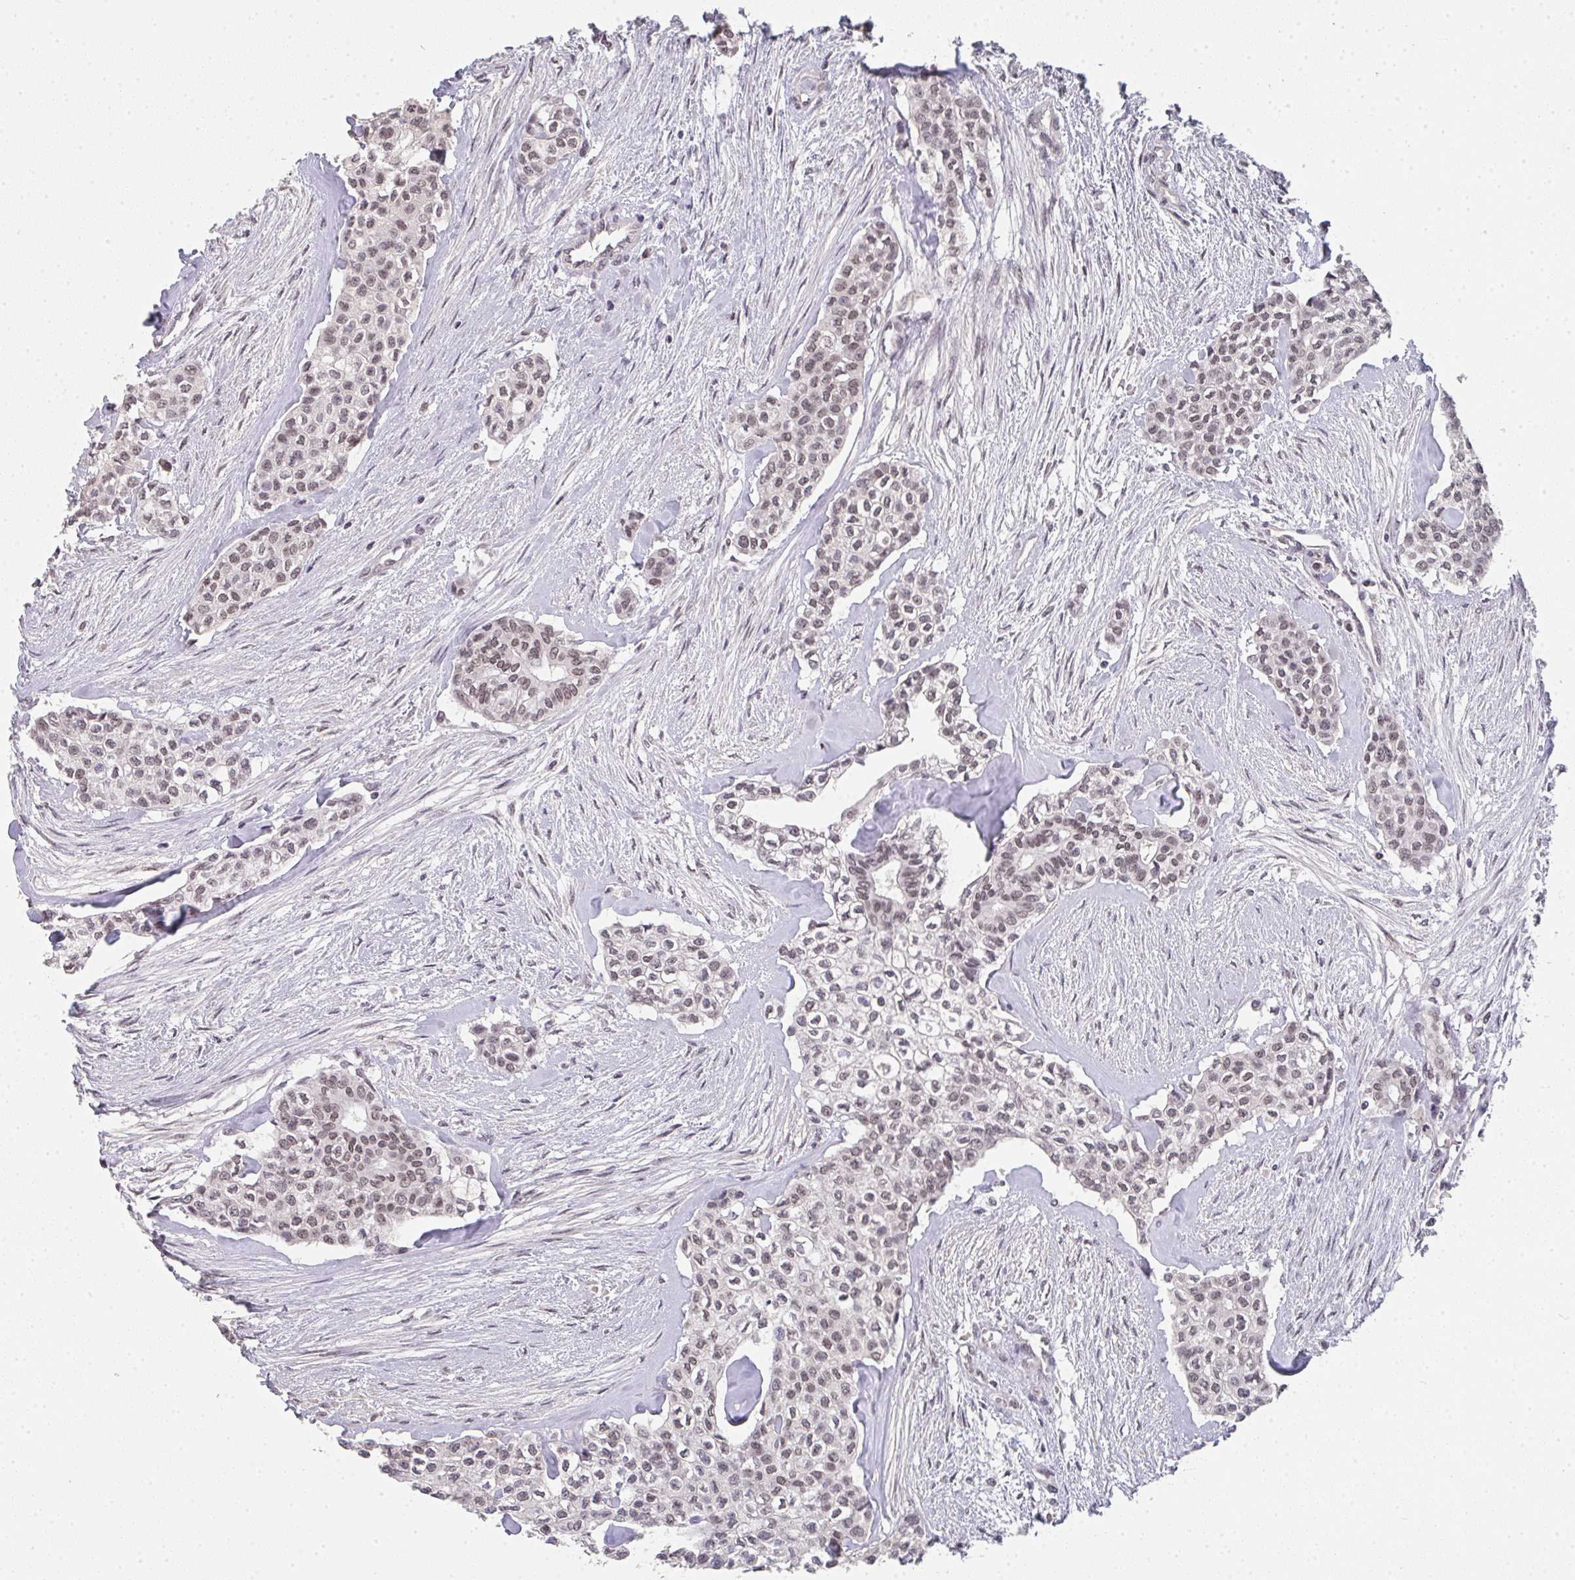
{"staining": {"intensity": "weak", "quantity": "25%-75%", "location": "nuclear"}, "tissue": "head and neck cancer", "cell_type": "Tumor cells", "image_type": "cancer", "snomed": [{"axis": "morphology", "description": "Adenocarcinoma, NOS"}, {"axis": "topography", "description": "Head-Neck"}], "caption": "Approximately 25%-75% of tumor cells in head and neck cancer (adenocarcinoma) demonstrate weak nuclear protein positivity as visualized by brown immunohistochemical staining.", "gene": "DKC1", "patient": {"sex": "male", "age": 81}}